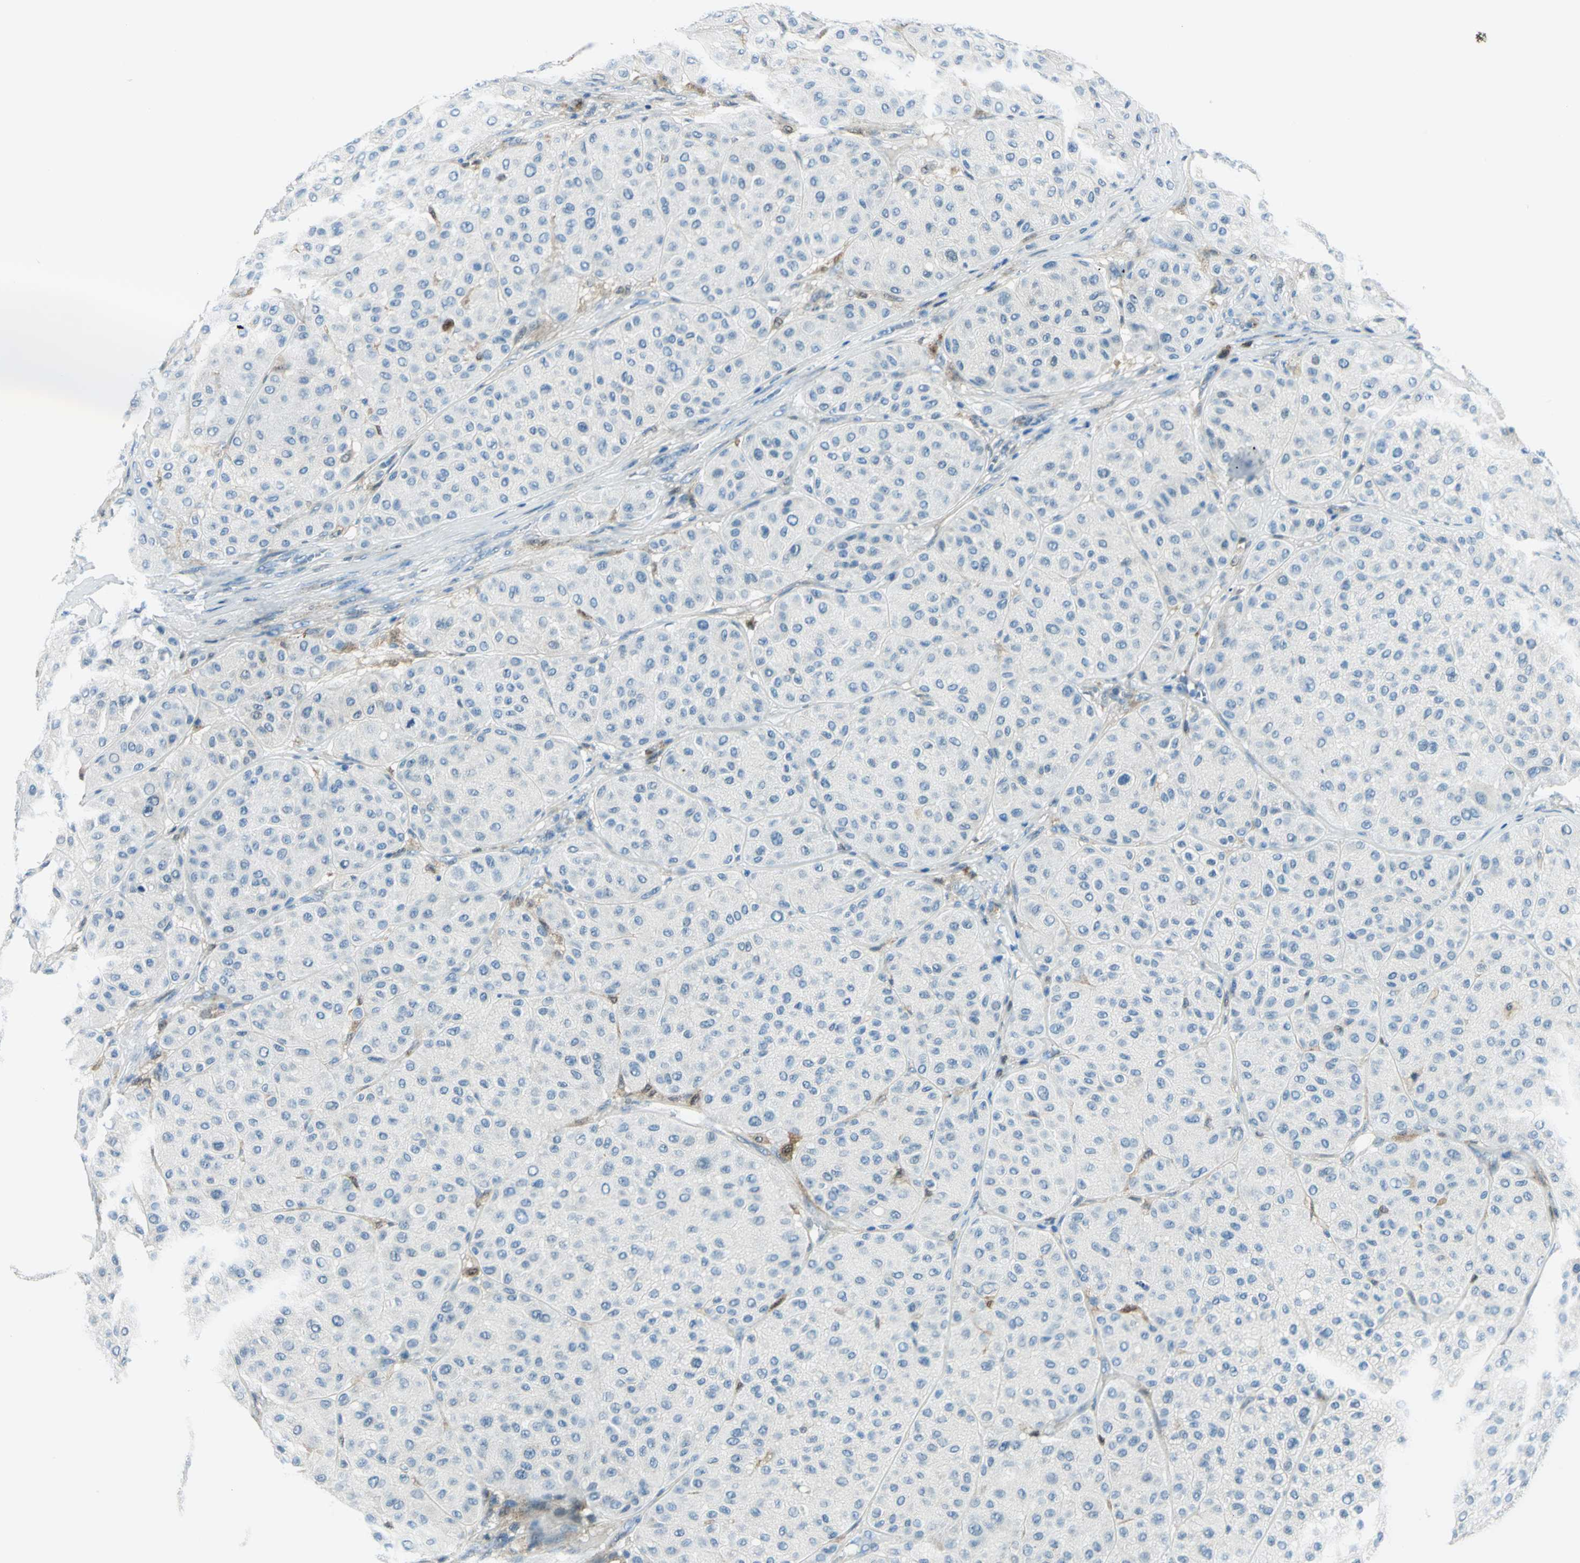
{"staining": {"intensity": "moderate", "quantity": "<25%", "location": "cytoplasmic/membranous,nuclear"}, "tissue": "melanoma", "cell_type": "Tumor cells", "image_type": "cancer", "snomed": [{"axis": "morphology", "description": "Normal tissue, NOS"}, {"axis": "morphology", "description": "Malignant melanoma, Metastatic site"}, {"axis": "topography", "description": "Skin"}], "caption": "Immunohistochemistry histopathology image of neoplastic tissue: melanoma stained using immunohistochemistry (IHC) reveals low levels of moderate protein expression localized specifically in the cytoplasmic/membranous and nuclear of tumor cells, appearing as a cytoplasmic/membranous and nuclear brown color.", "gene": "AKR1A1", "patient": {"sex": "male", "age": 41}}